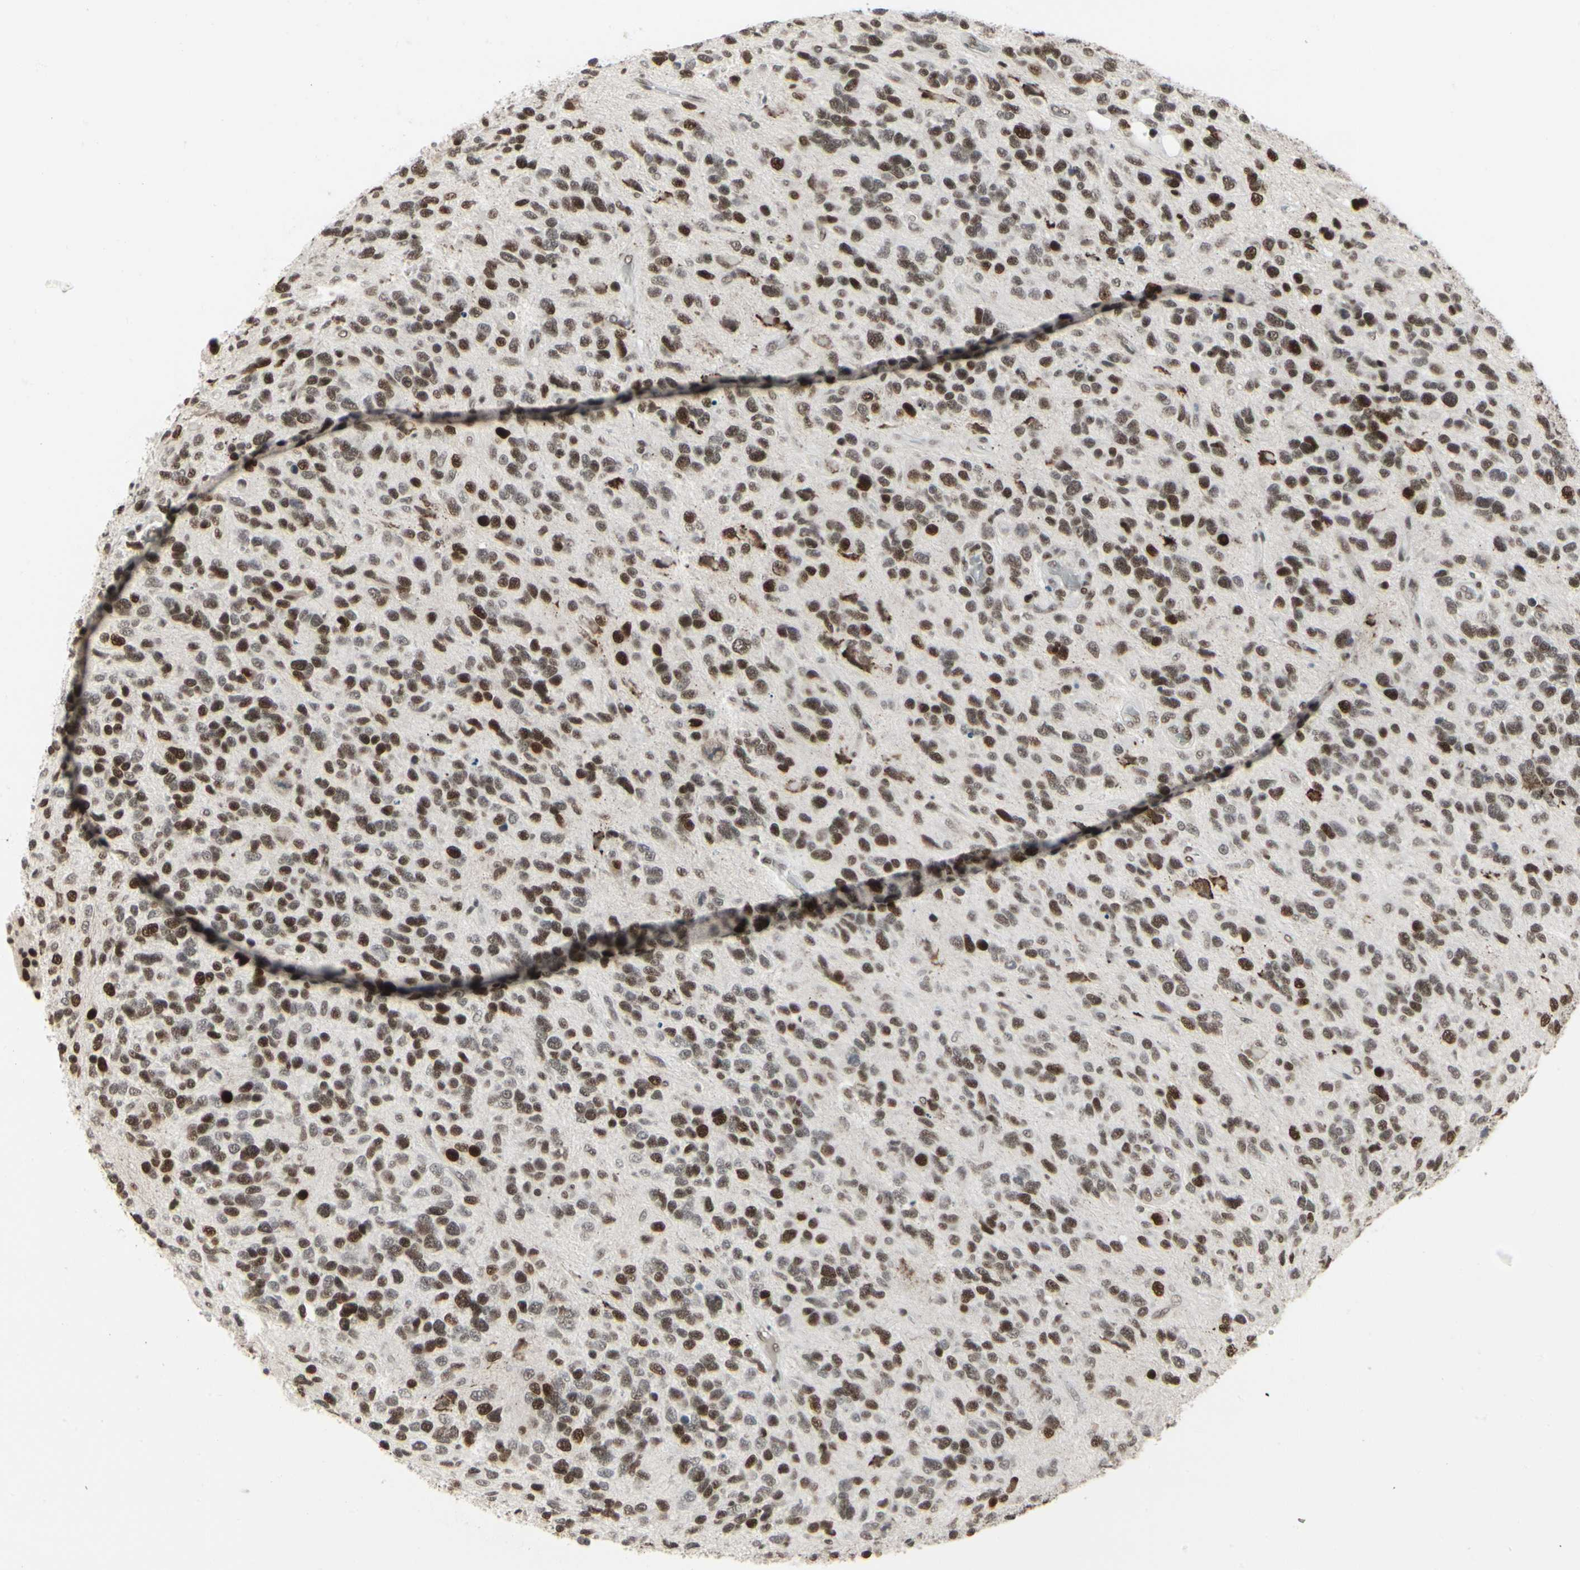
{"staining": {"intensity": "strong", "quantity": ">75%", "location": "nuclear"}, "tissue": "glioma", "cell_type": "Tumor cells", "image_type": "cancer", "snomed": [{"axis": "morphology", "description": "Glioma, malignant, High grade"}, {"axis": "topography", "description": "Brain"}], "caption": "Immunohistochemistry (IHC) staining of malignant high-grade glioma, which displays high levels of strong nuclear positivity in approximately >75% of tumor cells indicating strong nuclear protein positivity. The staining was performed using DAB (3,3'-diaminobenzidine) (brown) for protein detection and nuclei were counterstained in hematoxylin (blue).", "gene": "HMG20A", "patient": {"sex": "female", "age": 58}}